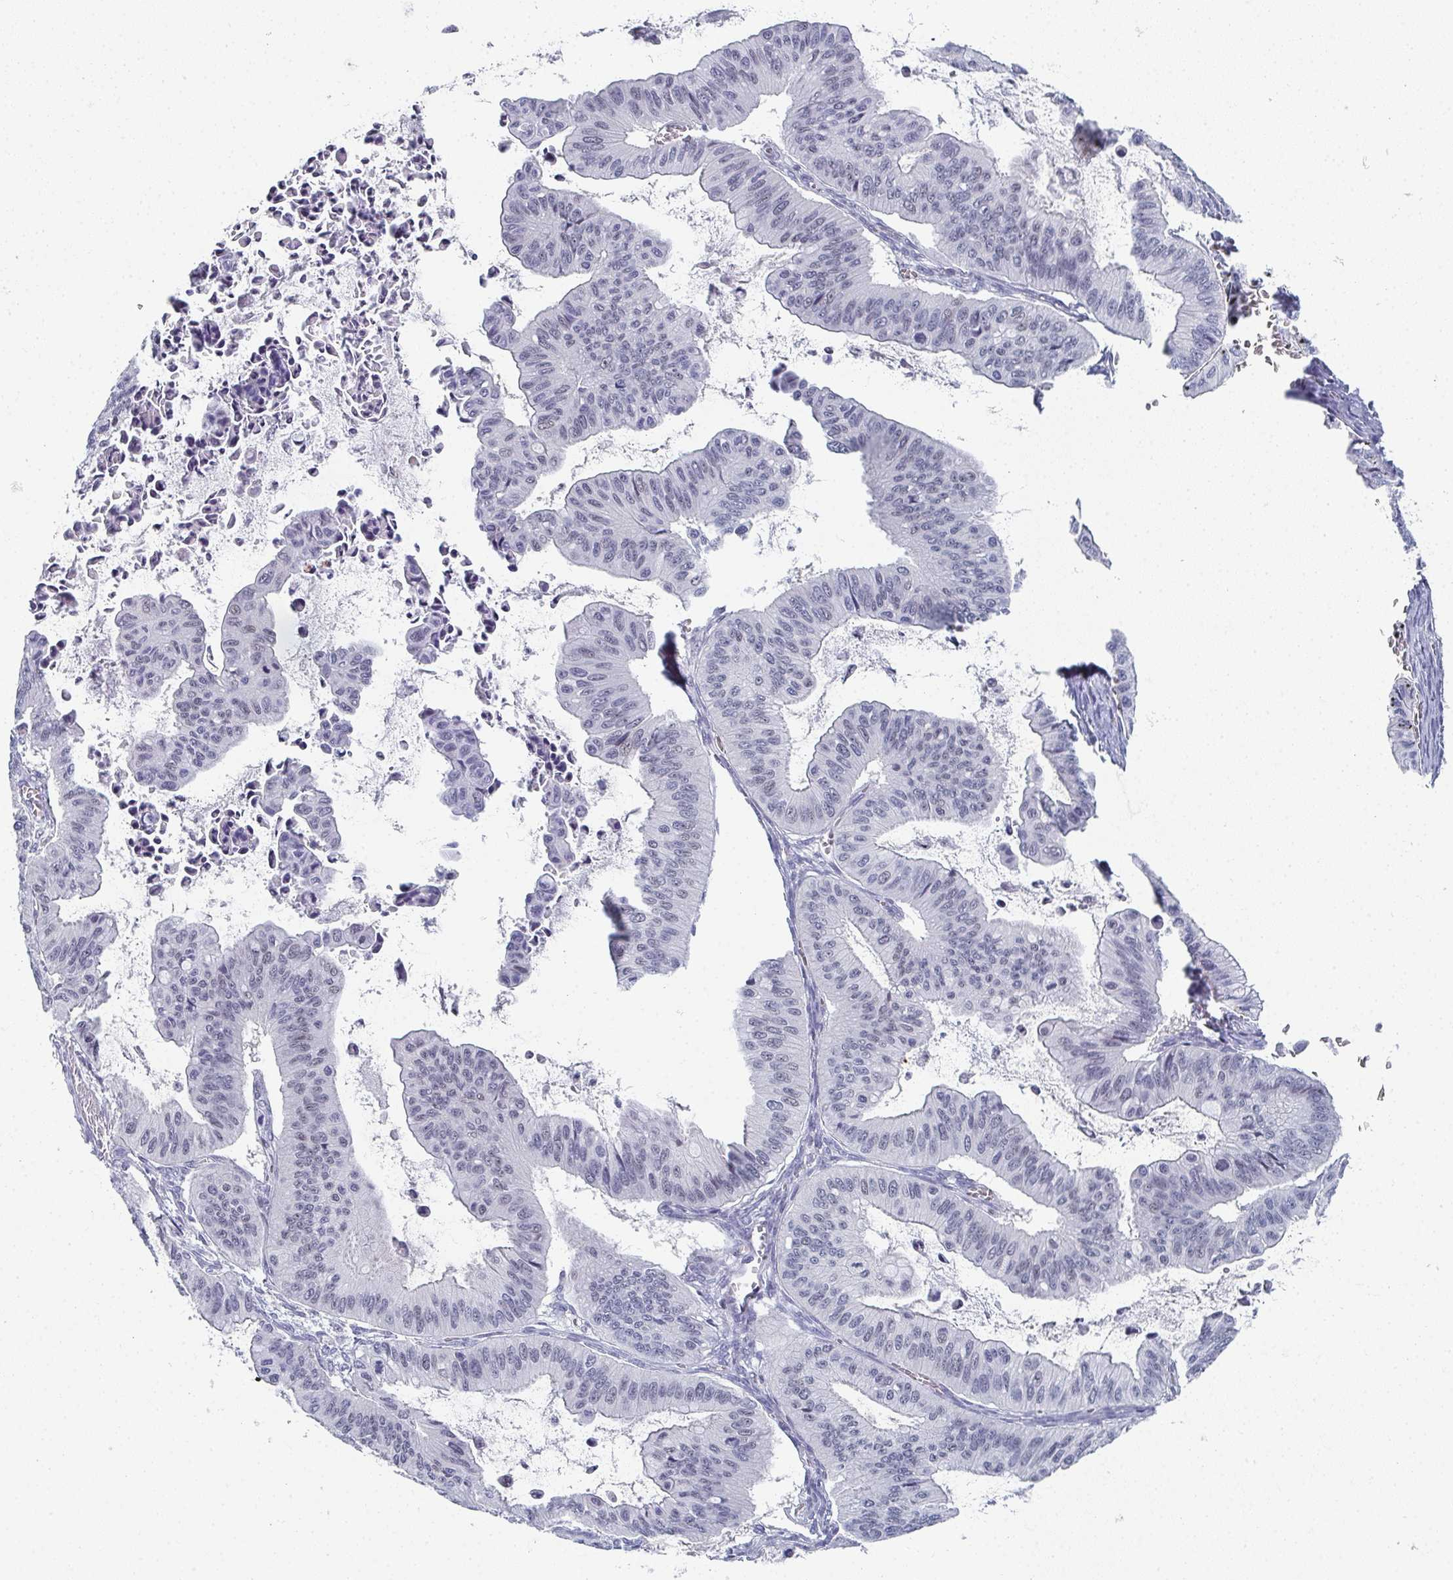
{"staining": {"intensity": "negative", "quantity": "none", "location": "none"}, "tissue": "ovarian cancer", "cell_type": "Tumor cells", "image_type": "cancer", "snomed": [{"axis": "morphology", "description": "Cystadenocarcinoma, mucinous, NOS"}, {"axis": "topography", "description": "Ovary"}], "caption": "Tumor cells are negative for protein expression in human ovarian cancer (mucinous cystadenocarcinoma).", "gene": "PYCR3", "patient": {"sex": "female", "age": 72}}